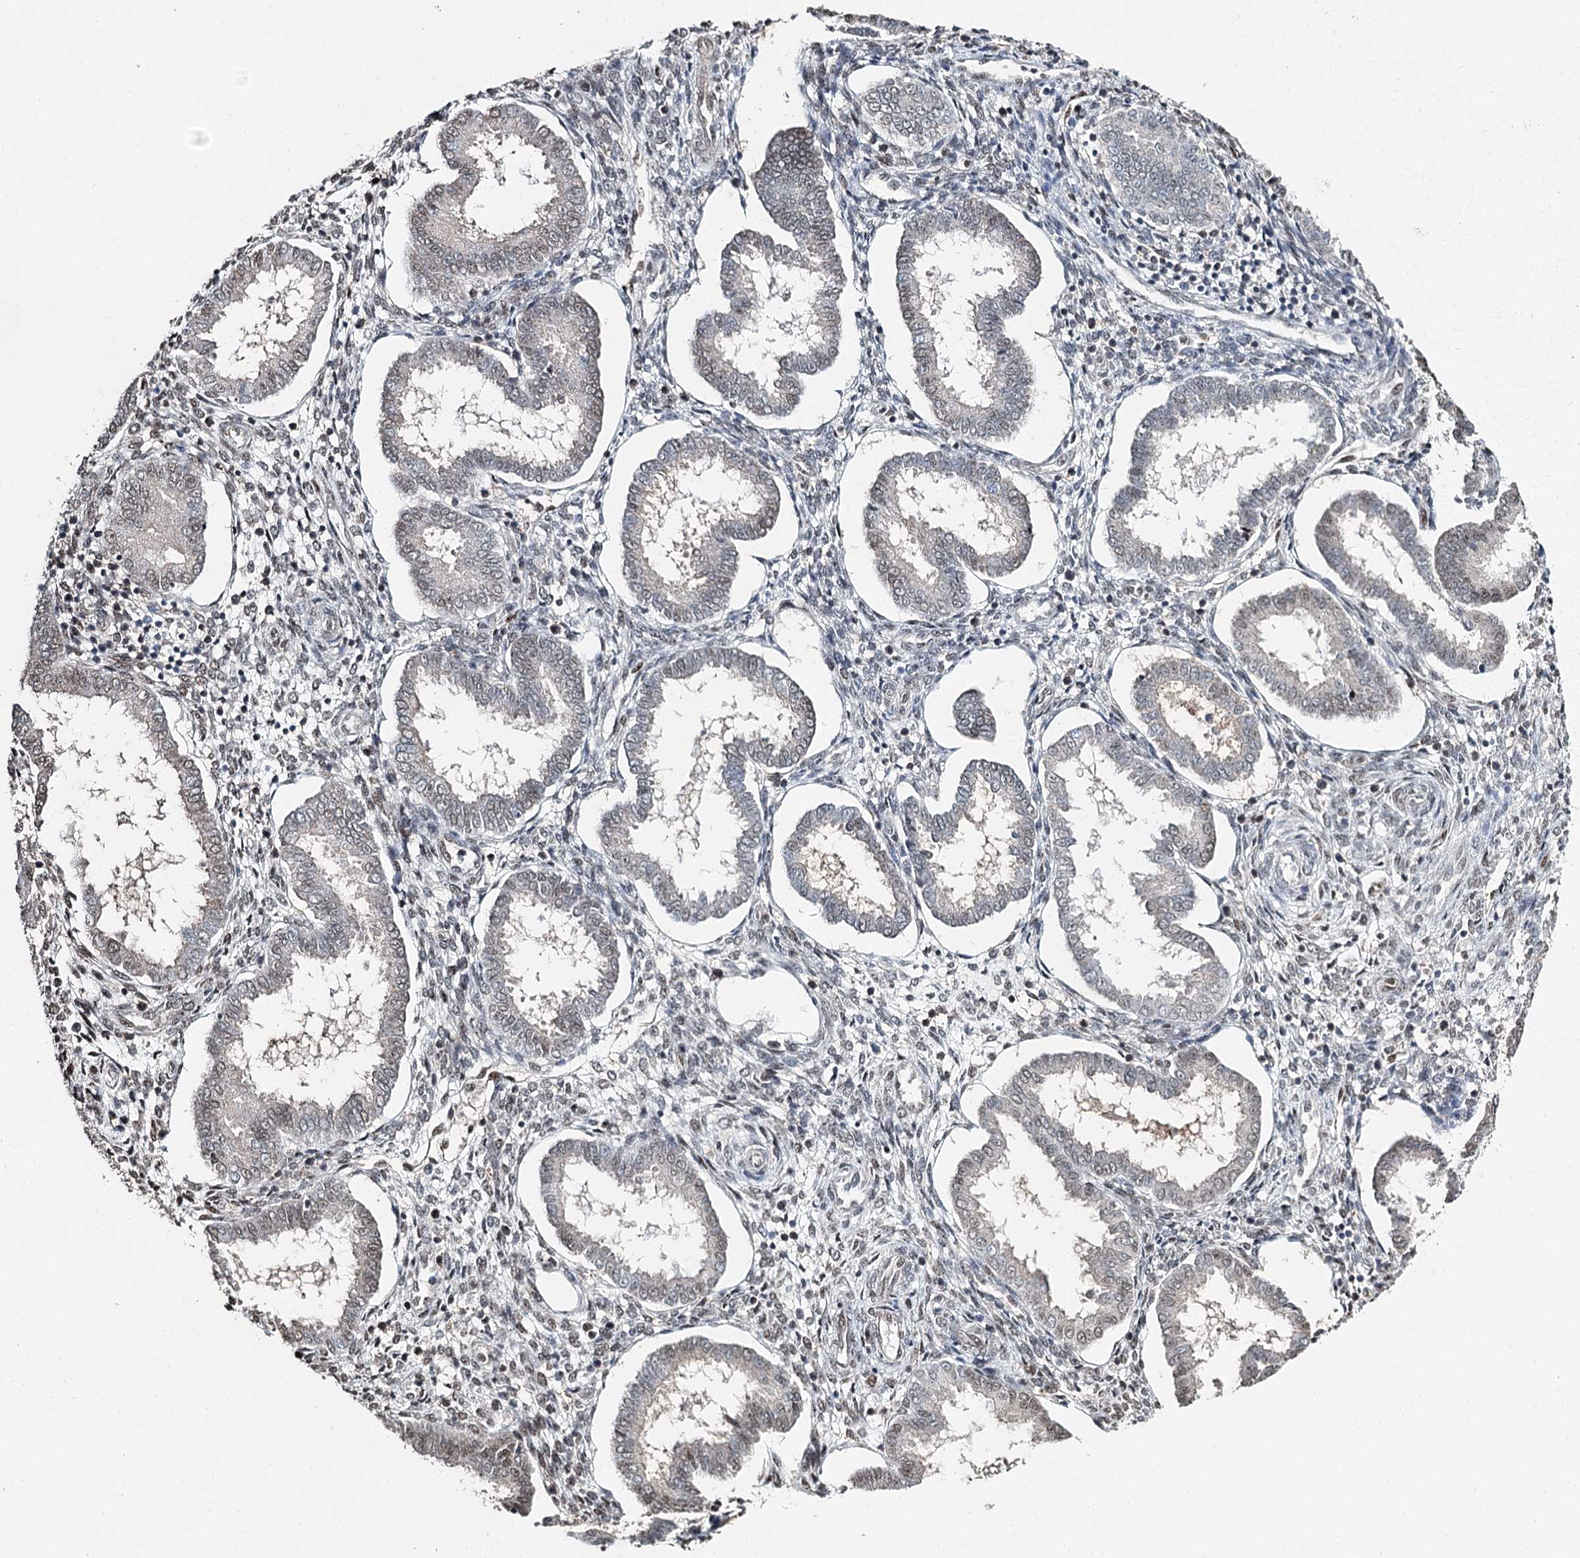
{"staining": {"intensity": "moderate", "quantity": "<25%", "location": "nuclear"}, "tissue": "endometrium", "cell_type": "Cells in endometrial stroma", "image_type": "normal", "snomed": [{"axis": "morphology", "description": "Normal tissue, NOS"}, {"axis": "topography", "description": "Endometrium"}], "caption": "IHC image of normal human endometrium stained for a protein (brown), which exhibits low levels of moderate nuclear expression in about <25% of cells in endometrial stroma.", "gene": "RPS27A", "patient": {"sex": "female", "age": 24}}